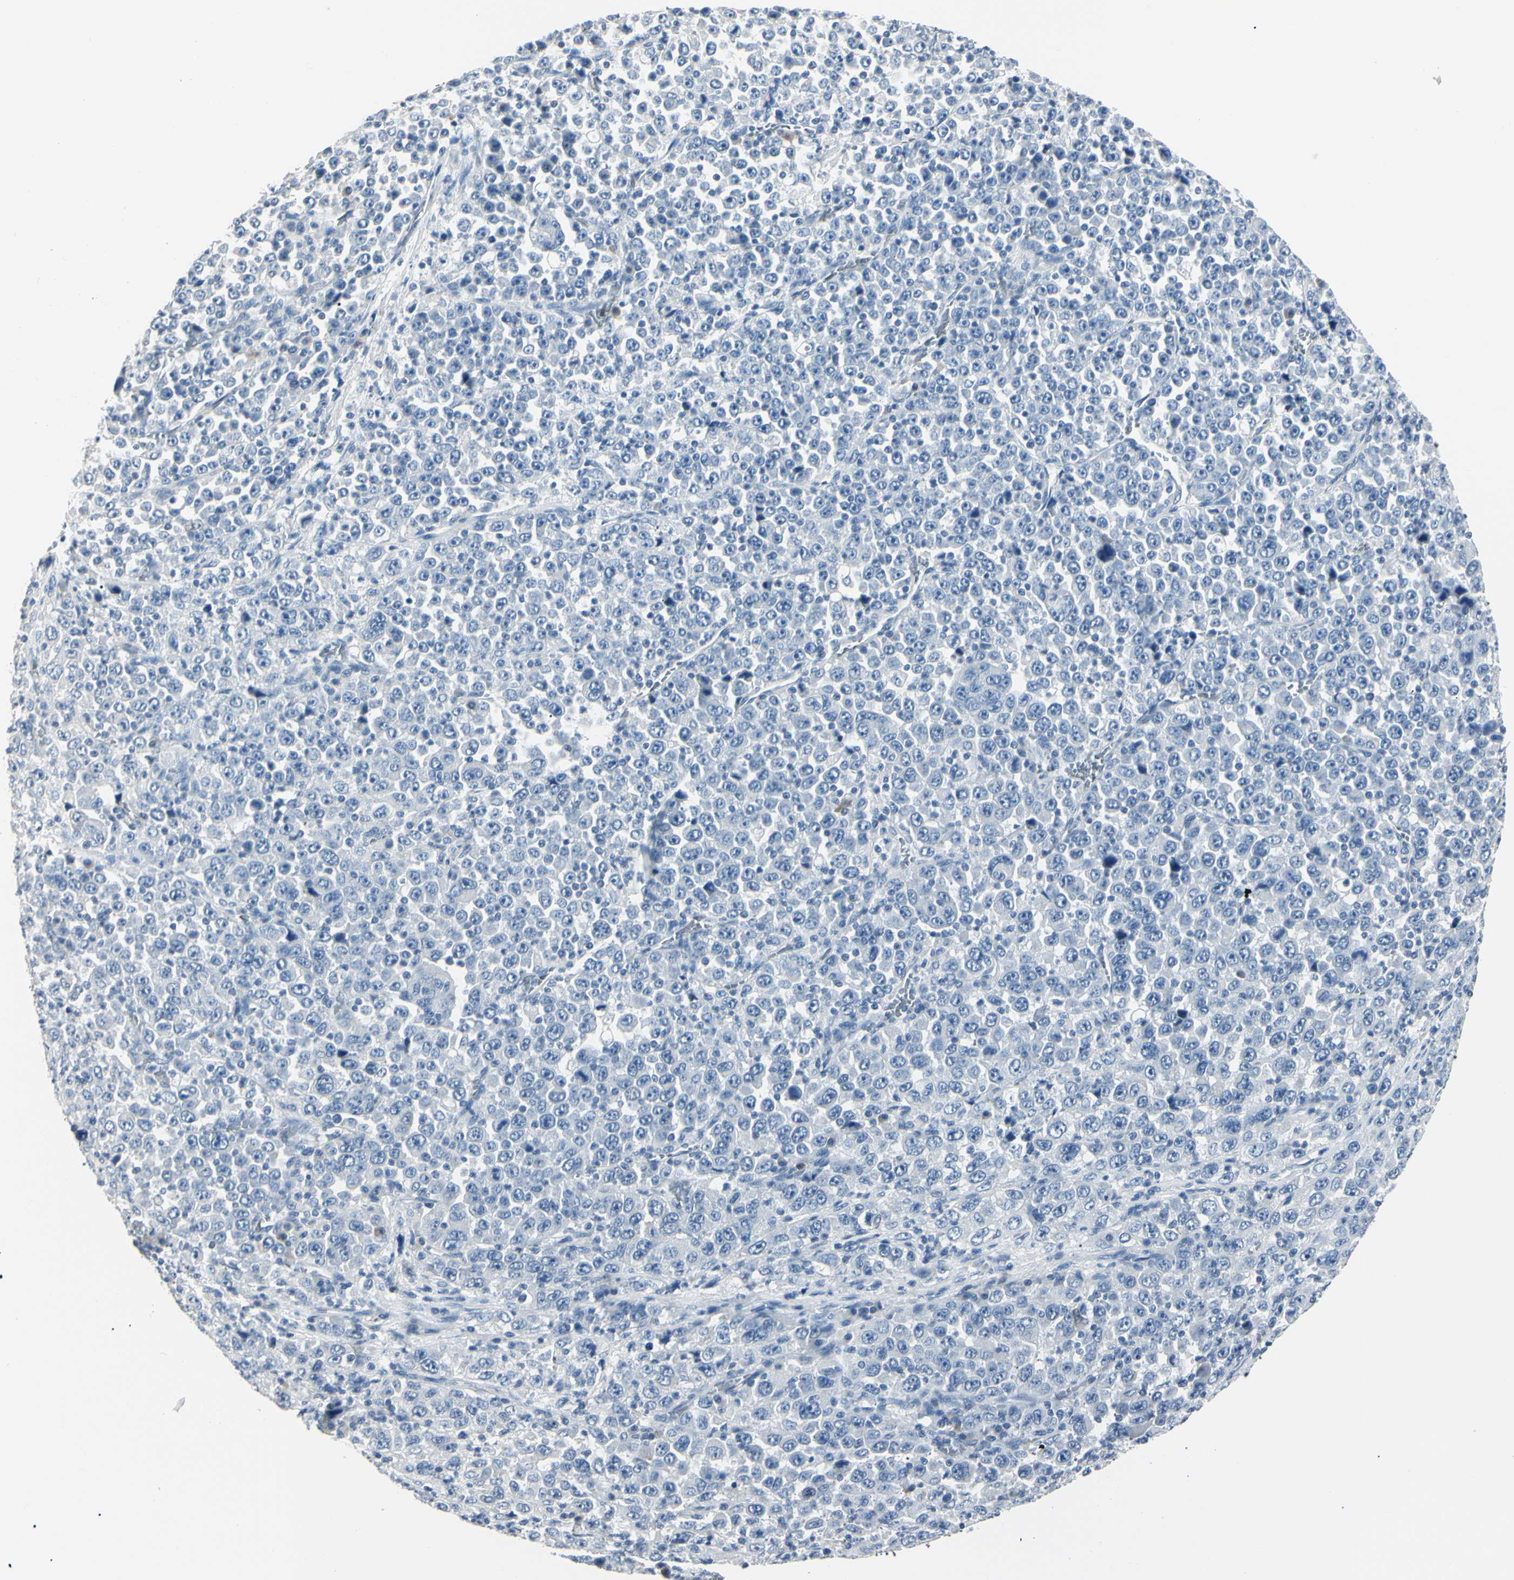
{"staining": {"intensity": "negative", "quantity": "none", "location": "none"}, "tissue": "stomach cancer", "cell_type": "Tumor cells", "image_type": "cancer", "snomed": [{"axis": "morphology", "description": "Normal tissue, NOS"}, {"axis": "morphology", "description": "Adenocarcinoma, NOS"}, {"axis": "topography", "description": "Stomach, upper"}, {"axis": "topography", "description": "Stomach"}], "caption": "Photomicrograph shows no protein expression in tumor cells of stomach cancer (adenocarcinoma) tissue.", "gene": "AKR1C3", "patient": {"sex": "male", "age": 59}}